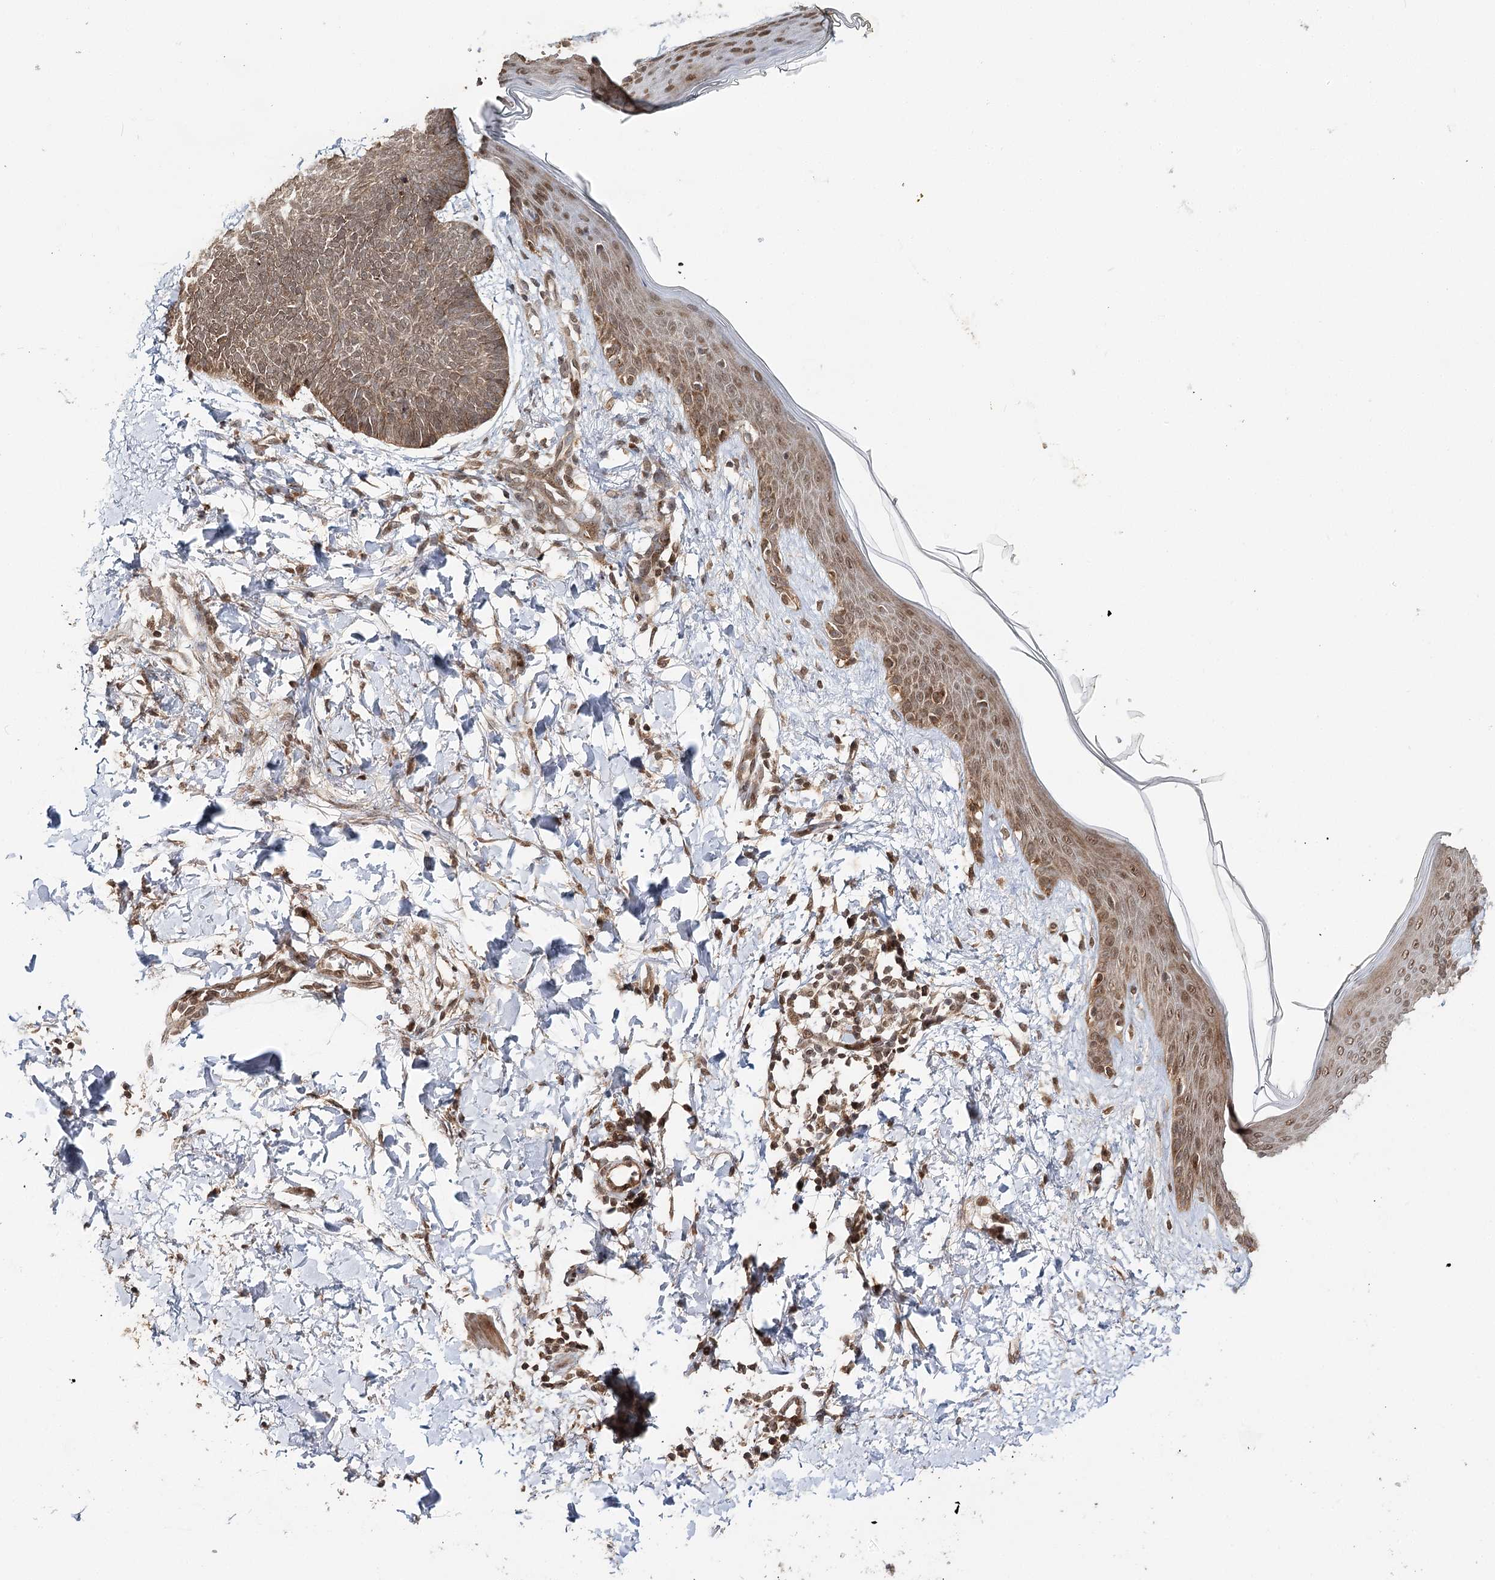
{"staining": {"intensity": "moderate", "quantity": ">75%", "location": "cytoplasmic/membranous,nuclear"}, "tissue": "skin cancer", "cell_type": "Tumor cells", "image_type": "cancer", "snomed": [{"axis": "morphology", "description": "Normal tissue, NOS"}, {"axis": "morphology", "description": "Basal cell carcinoma"}, {"axis": "topography", "description": "Skin"}], "caption": "Moderate cytoplasmic/membranous and nuclear expression for a protein is identified in approximately >75% of tumor cells of basal cell carcinoma (skin) using immunohistochemistry (IHC).", "gene": "ZNRF3", "patient": {"sex": "male", "age": 50}}